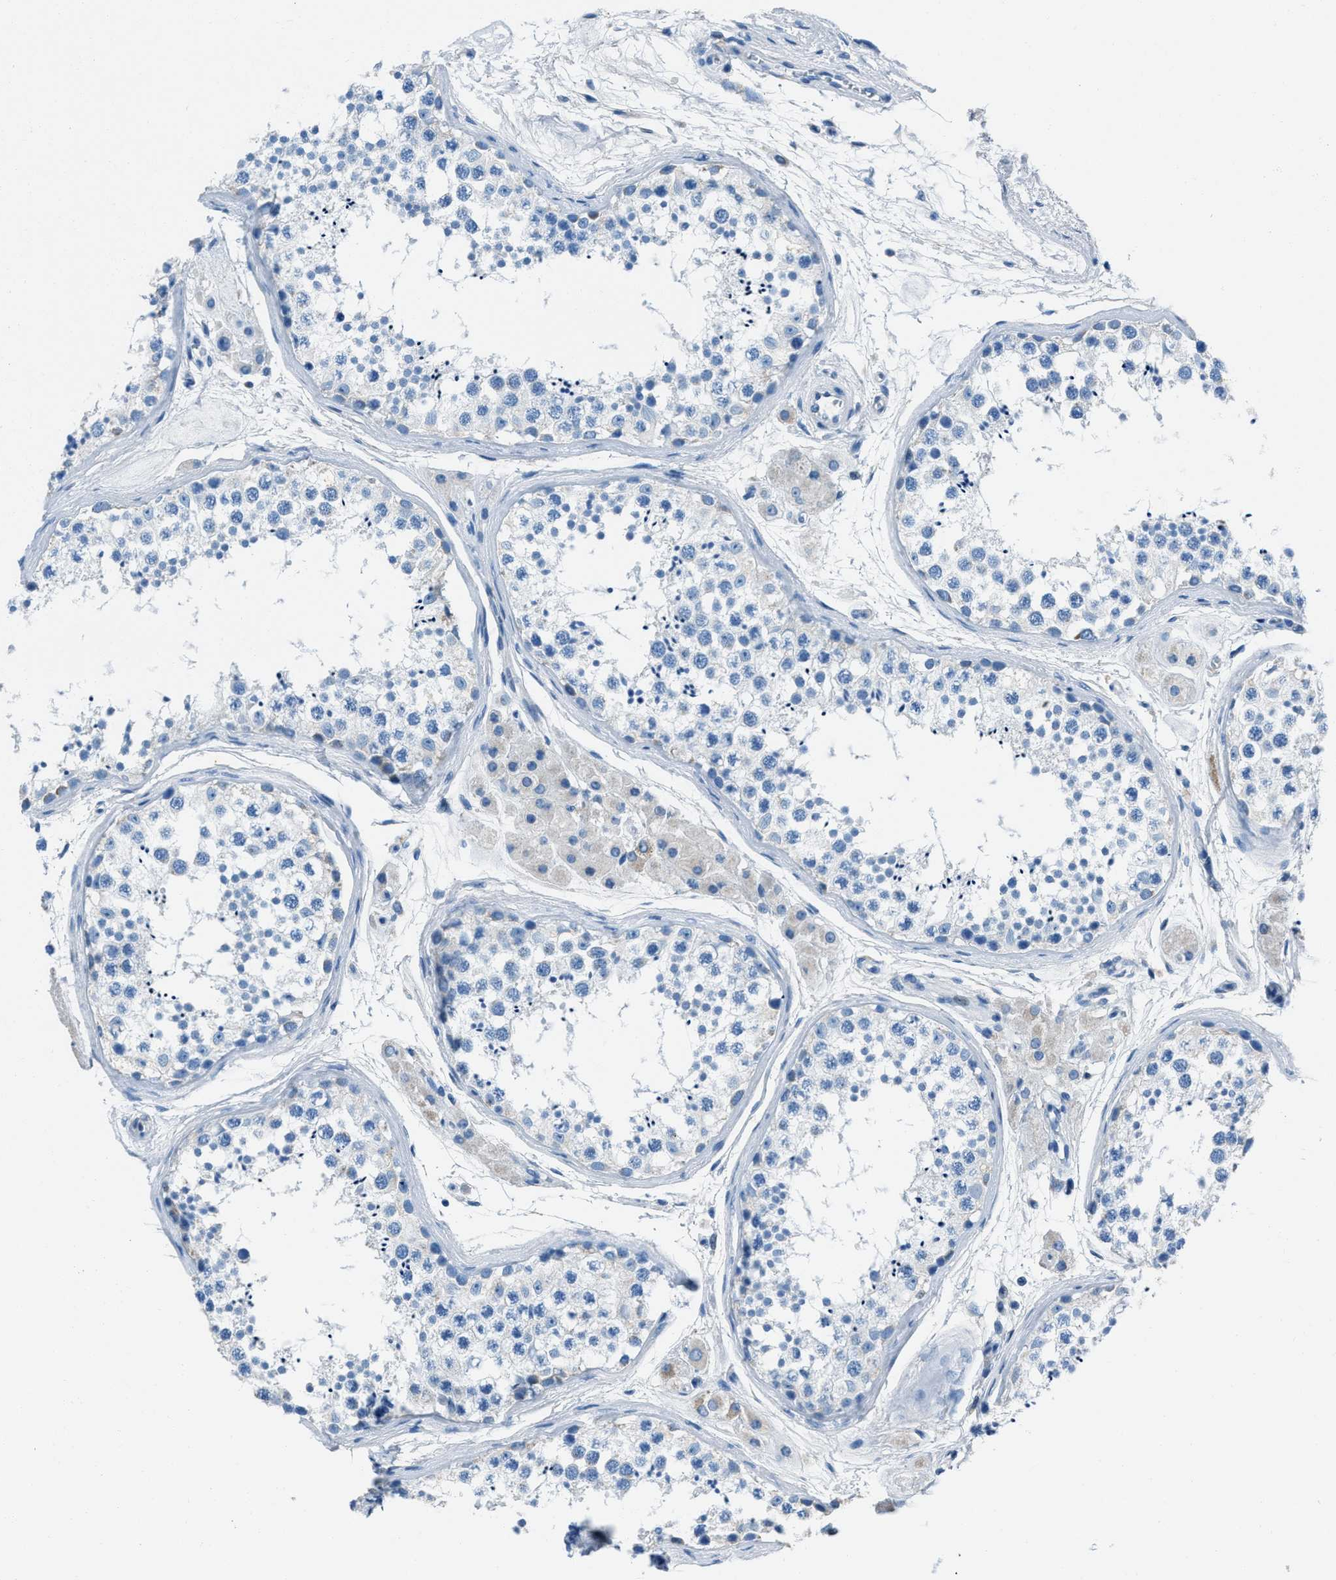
{"staining": {"intensity": "negative", "quantity": "none", "location": "none"}, "tissue": "testis", "cell_type": "Cells in seminiferous ducts", "image_type": "normal", "snomed": [{"axis": "morphology", "description": "Normal tissue, NOS"}, {"axis": "topography", "description": "Testis"}], "caption": "Immunohistochemical staining of benign testis demonstrates no significant expression in cells in seminiferous ducts.", "gene": "AMACR", "patient": {"sex": "male", "age": 56}}